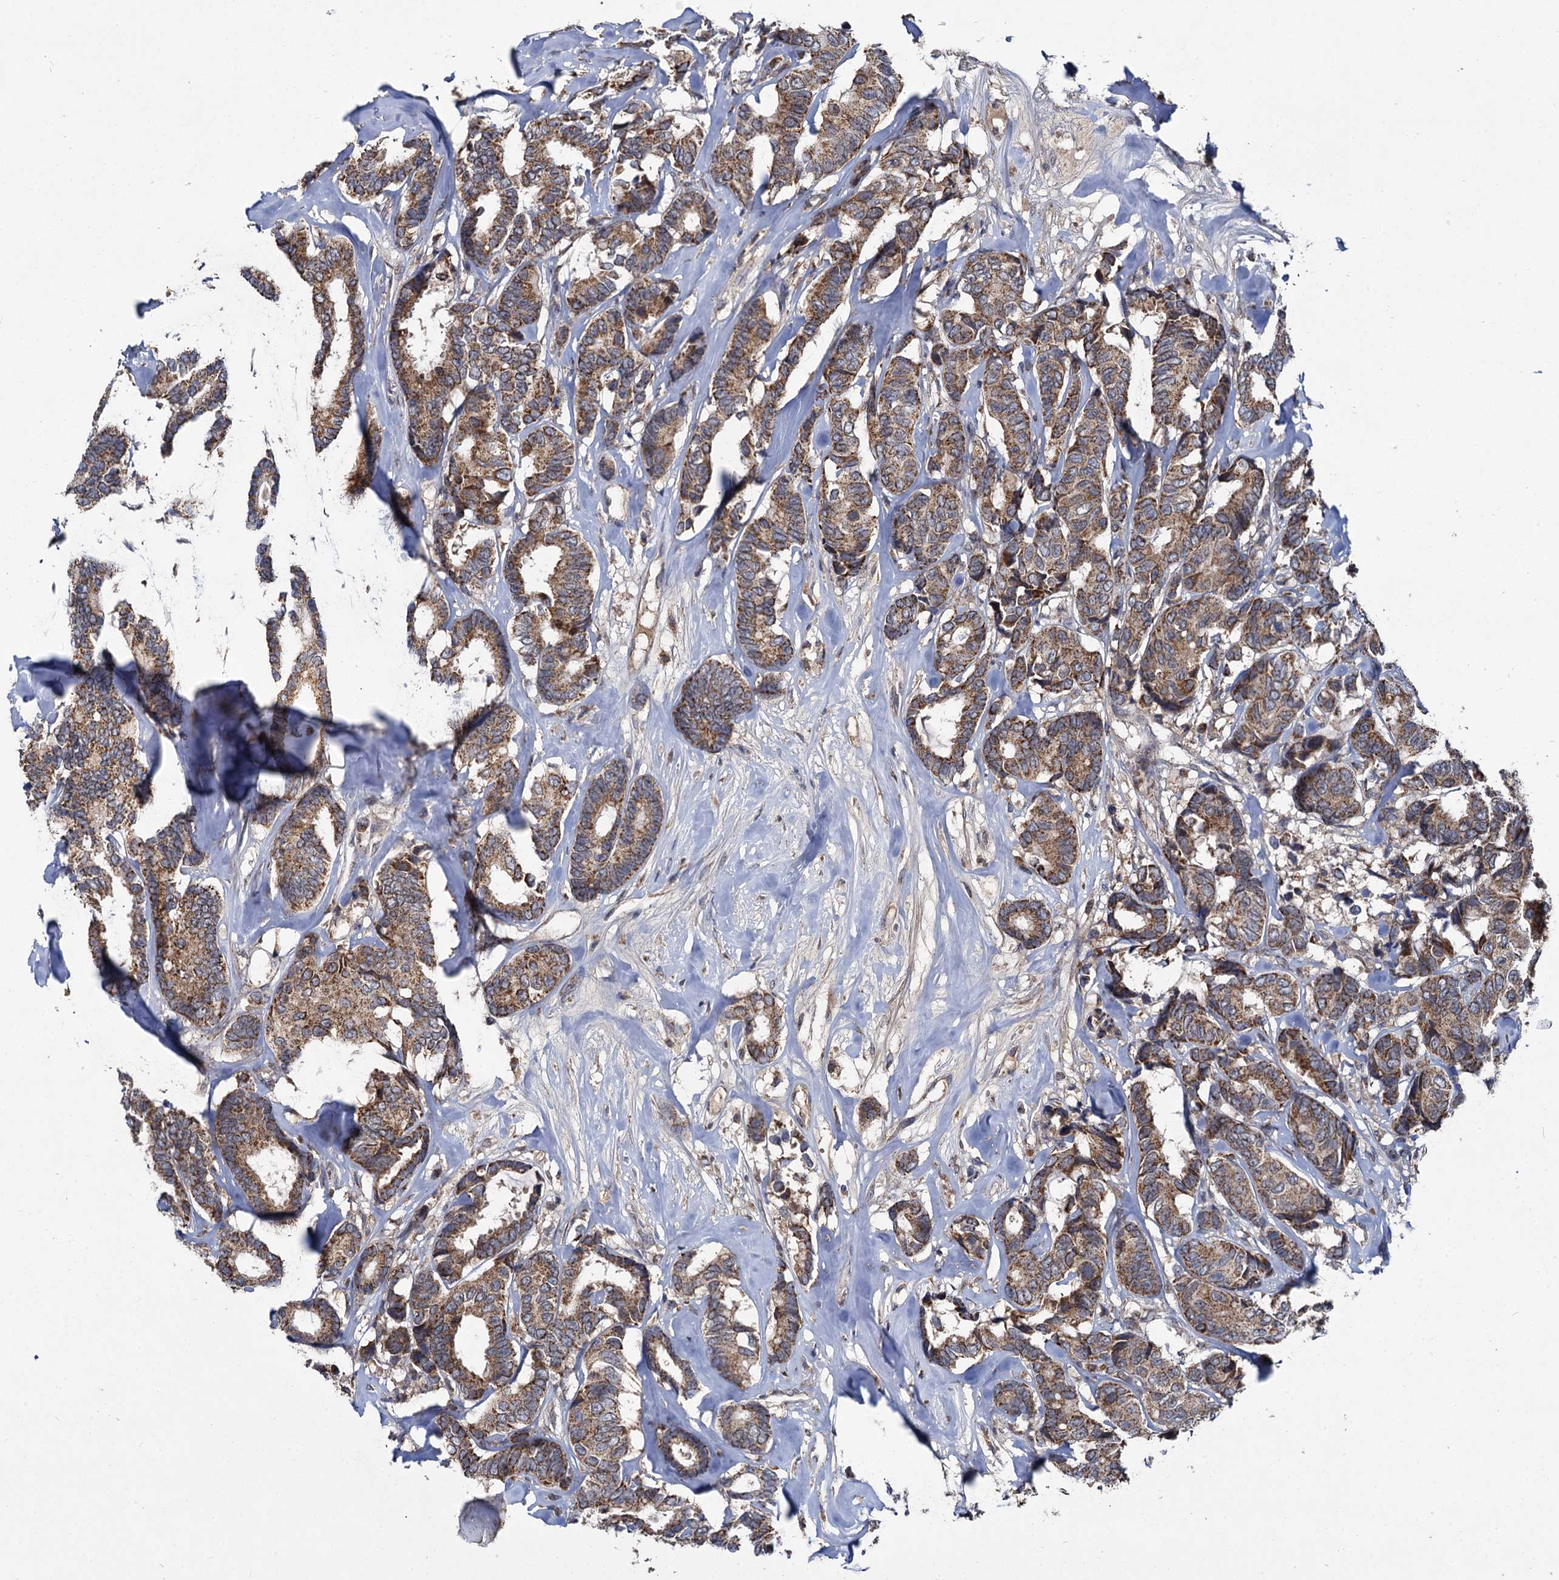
{"staining": {"intensity": "moderate", "quantity": ">75%", "location": "cytoplasmic/membranous"}, "tissue": "breast cancer", "cell_type": "Tumor cells", "image_type": "cancer", "snomed": [{"axis": "morphology", "description": "Duct carcinoma"}, {"axis": "topography", "description": "Breast"}], "caption": "Immunohistochemistry (DAB) staining of human breast cancer (invasive ductal carcinoma) exhibits moderate cytoplasmic/membranous protein staining in approximately >75% of tumor cells. Nuclei are stained in blue.", "gene": "METTL4", "patient": {"sex": "female", "age": 87}}